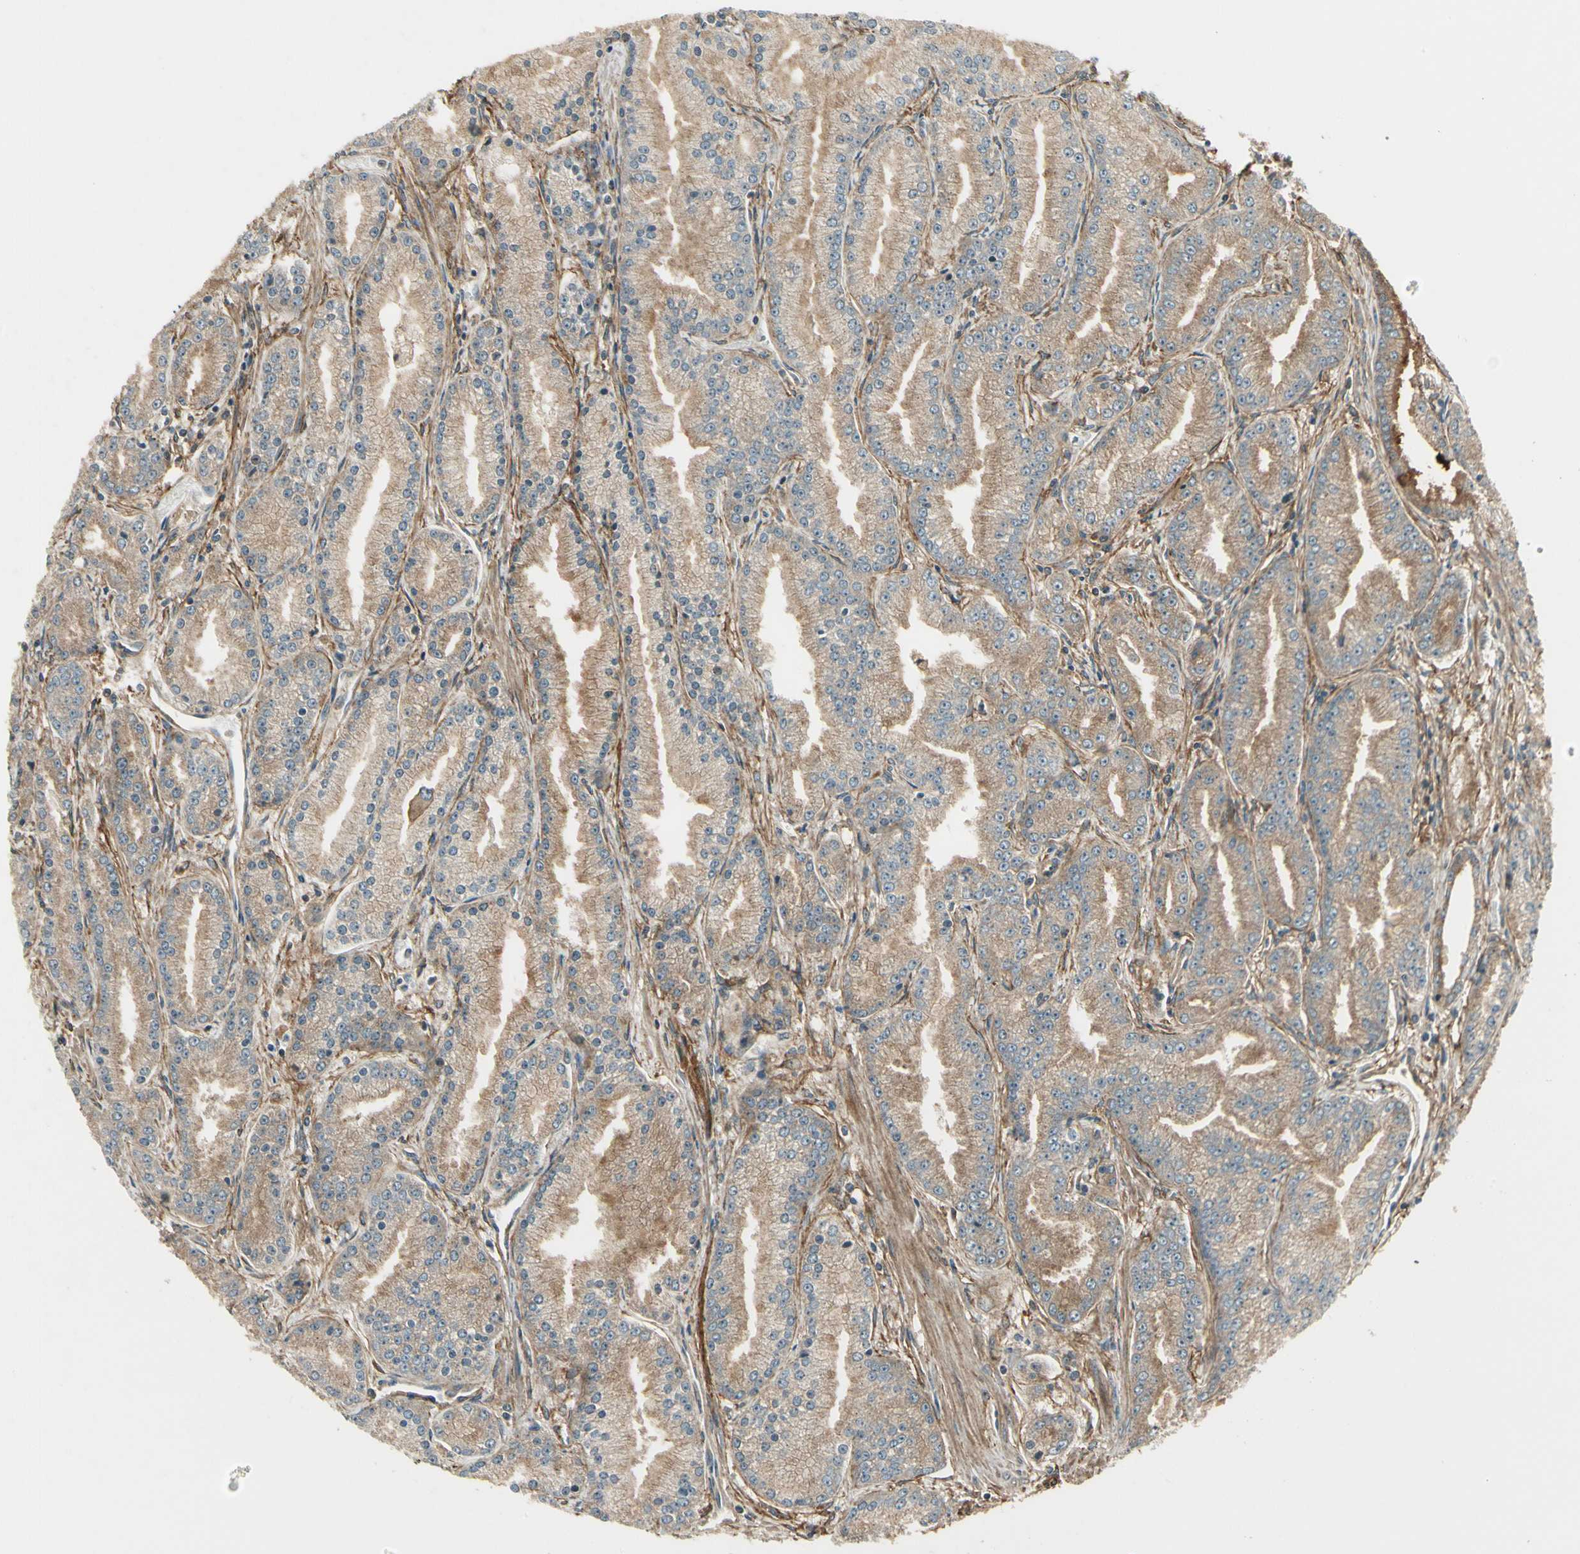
{"staining": {"intensity": "moderate", "quantity": ">75%", "location": "cytoplasmic/membranous"}, "tissue": "prostate cancer", "cell_type": "Tumor cells", "image_type": "cancer", "snomed": [{"axis": "morphology", "description": "Adenocarcinoma, High grade"}, {"axis": "topography", "description": "Prostate"}], "caption": "DAB immunohistochemical staining of prostate high-grade adenocarcinoma demonstrates moderate cytoplasmic/membranous protein expression in approximately >75% of tumor cells. (Stains: DAB in brown, nuclei in blue, Microscopy: brightfield microscopy at high magnification).", "gene": "FKBP15", "patient": {"sex": "male", "age": 61}}